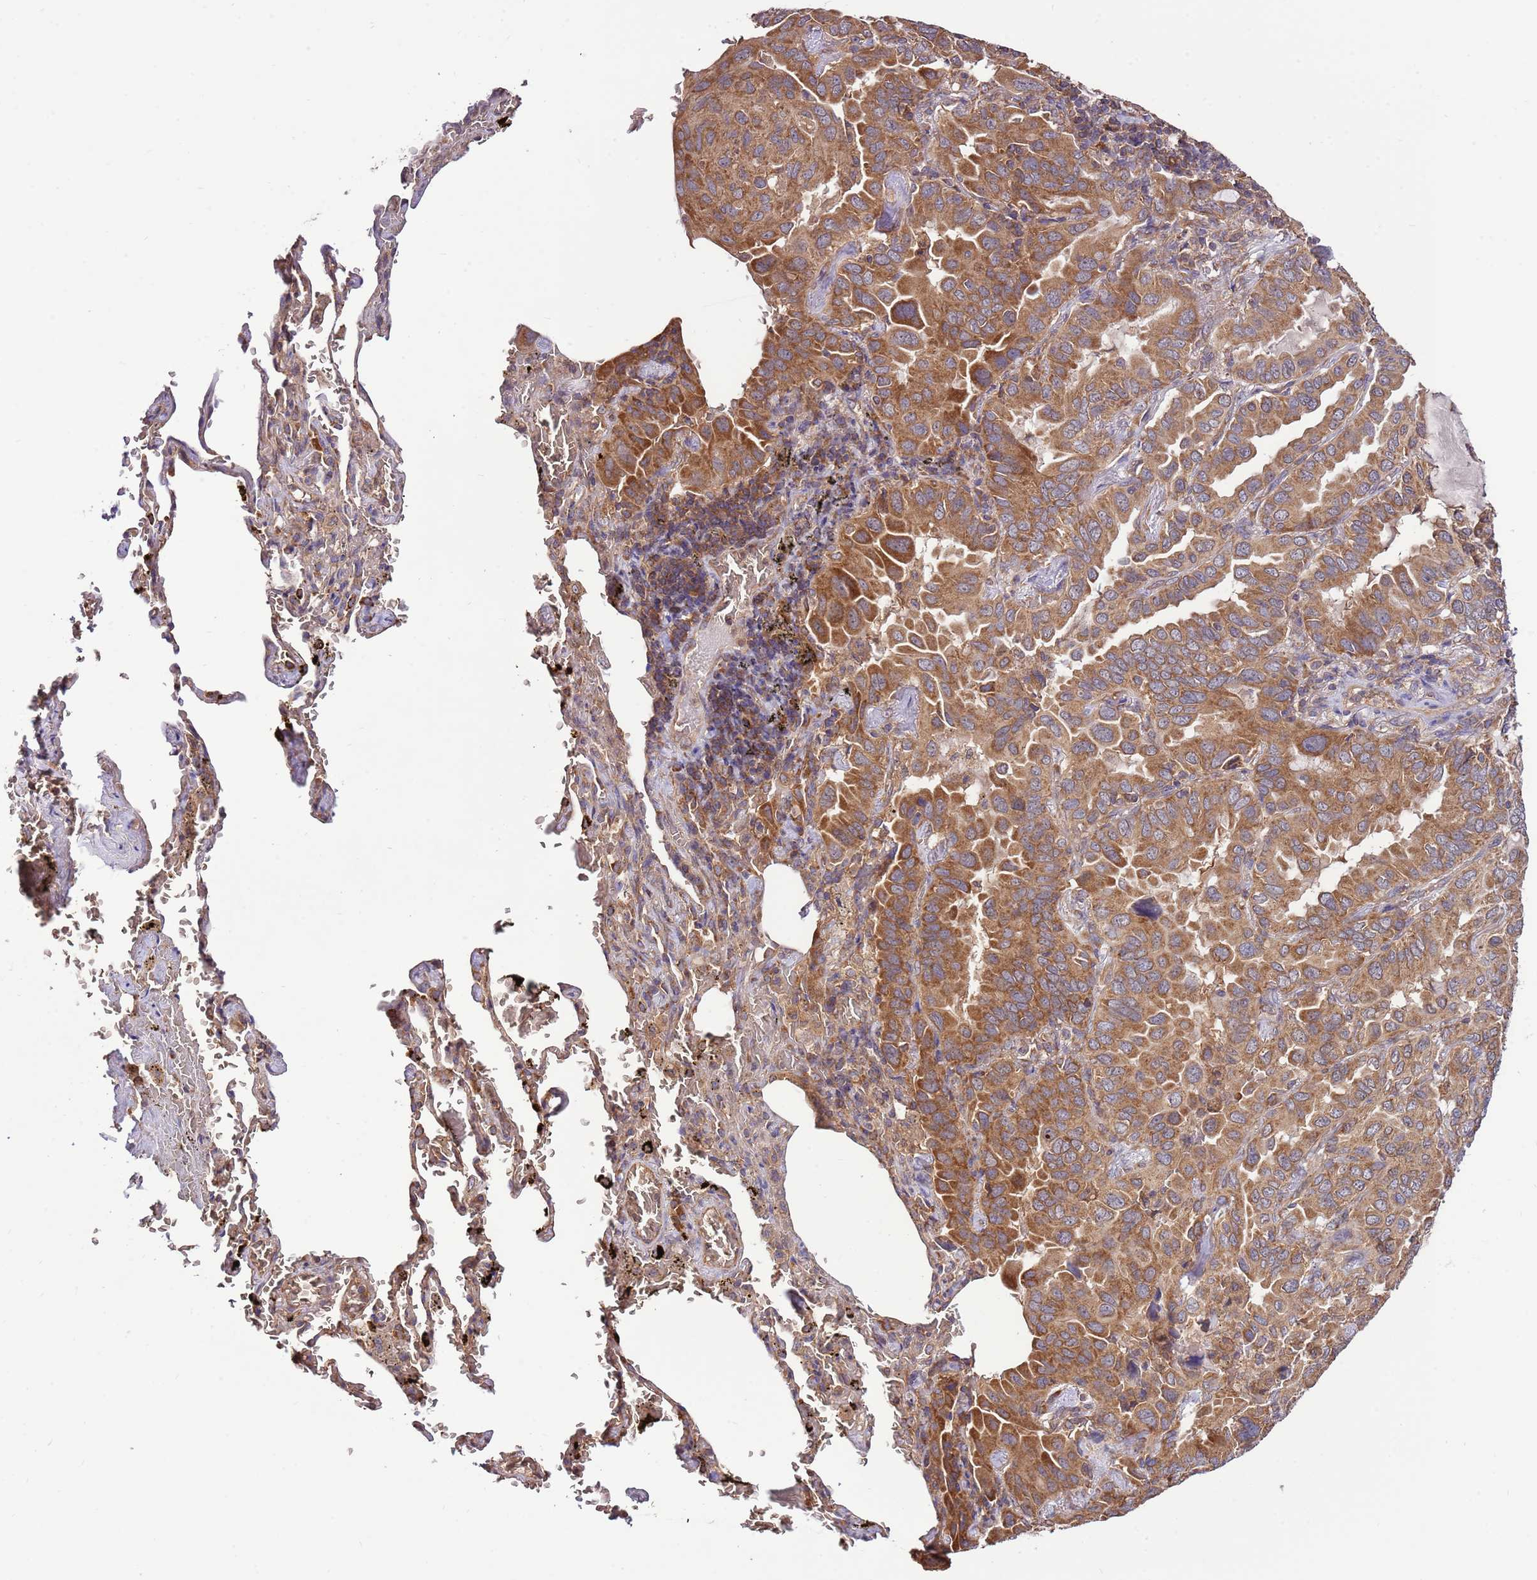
{"staining": {"intensity": "moderate", "quantity": ">75%", "location": "cytoplasmic/membranous"}, "tissue": "lung cancer", "cell_type": "Tumor cells", "image_type": "cancer", "snomed": [{"axis": "morphology", "description": "Adenocarcinoma, NOS"}, {"axis": "topography", "description": "Lung"}], "caption": "A photomicrograph of lung cancer stained for a protein displays moderate cytoplasmic/membranous brown staining in tumor cells.", "gene": "SLC44A5", "patient": {"sex": "male", "age": 64}}